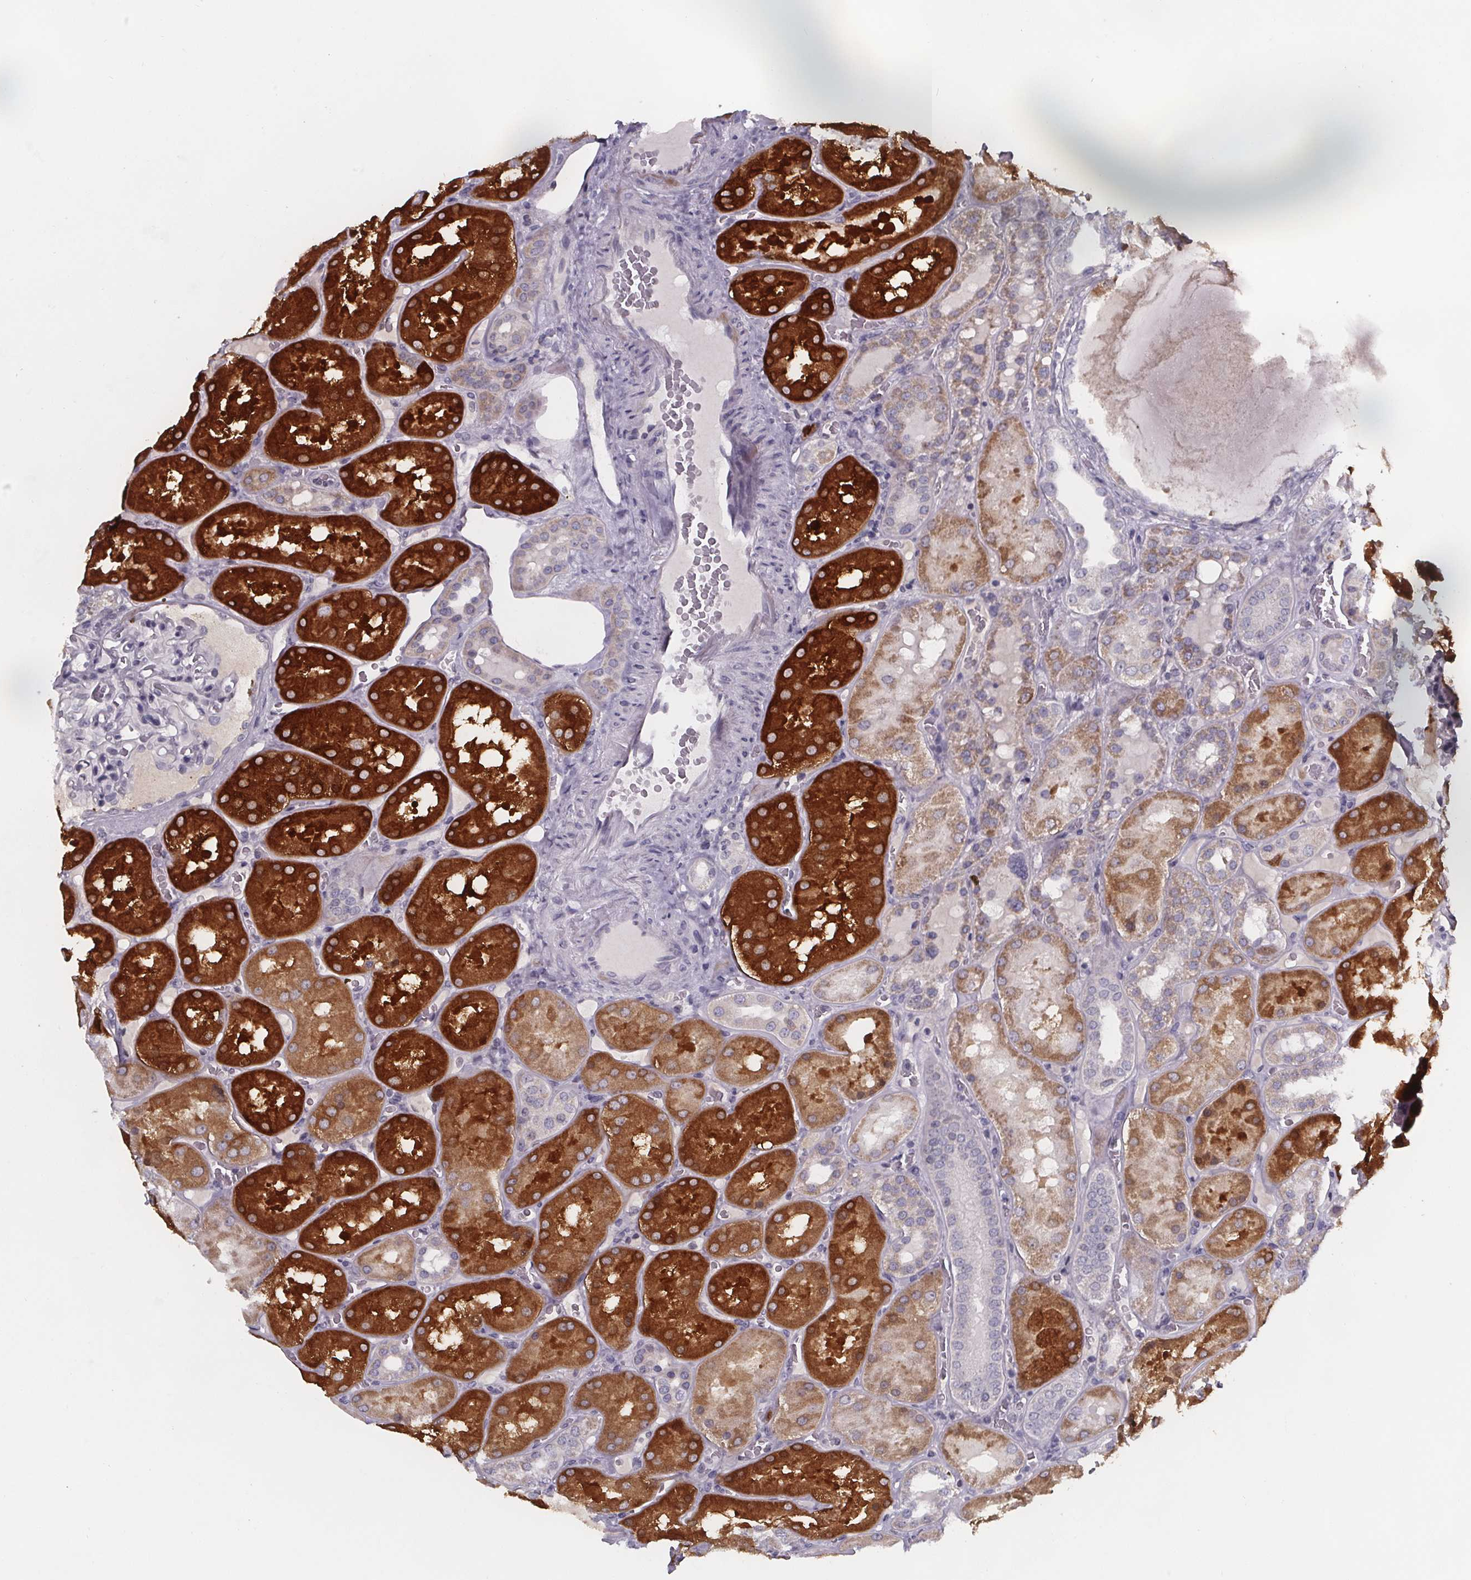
{"staining": {"intensity": "negative", "quantity": "none", "location": "none"}, "tissue": "kidney", "cell_type": "Cells in glomeruli", "image_type": "normal", "snomed": [{"axis": "morphology", "description": "Normal tissue, NOS"}, {"axis": "topography", "description": "Kidney"}], "caption": "This is a image of immunohistochemistry (IHC) staining of benign kidney, which shows no expression in cells in glomeruli. (DAB IHC visualized using brightfield microscopy, high magnification).", "gene": "PAH", "patient": {"sex": "male", "age": 73}}